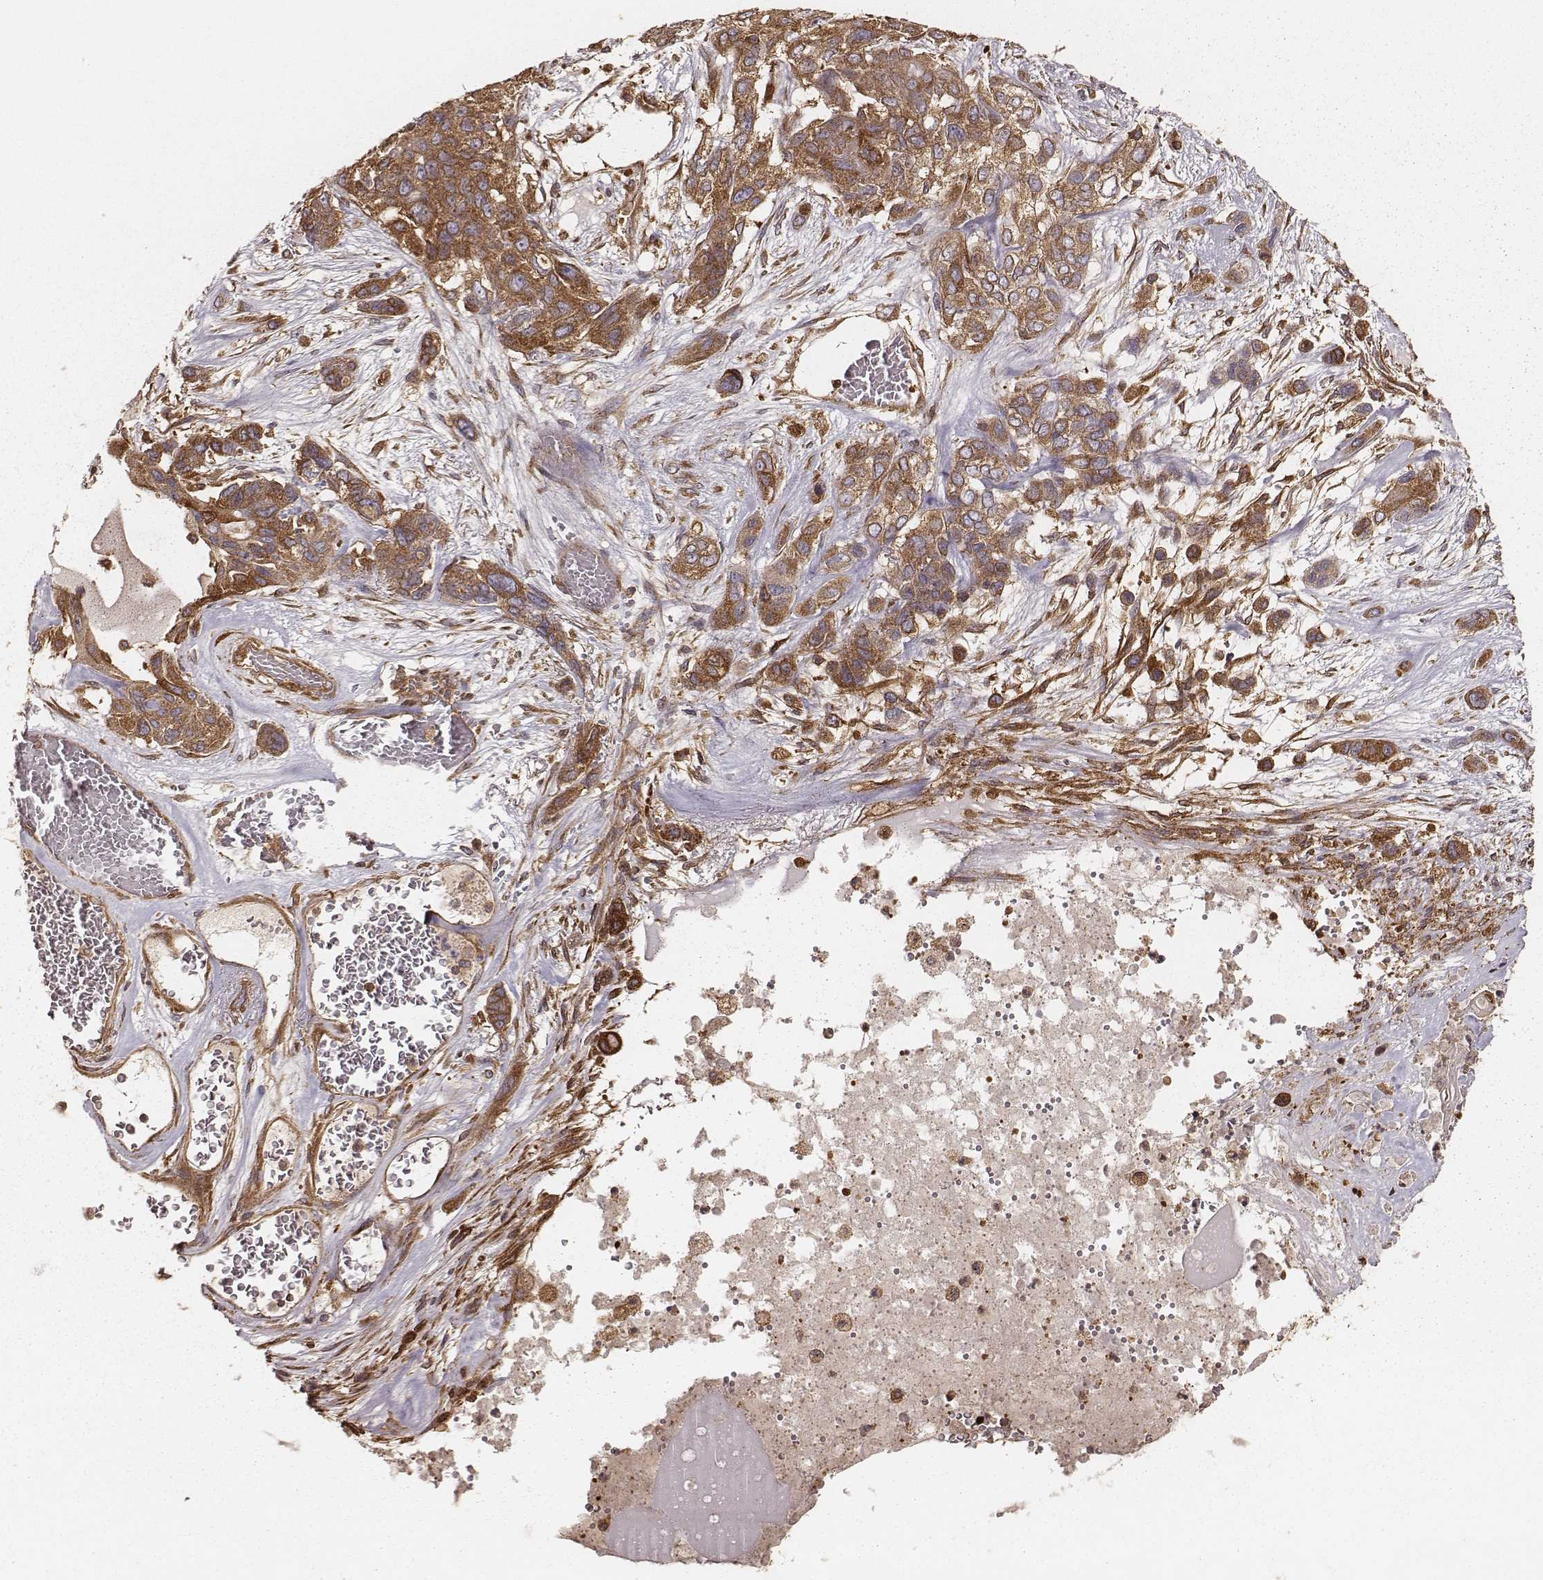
{"staining": {"intensity": "moderate", "quantity": ">75%", "location": "cytoplasmic/membranous"}, "tissue": "lung cancer", "cell_type": "Tumor cells", "image_type": "cancer", "snomed": [{"axis": "morphology", "description": "Squamous cell carcinoma, NOS"}, {"axis": "topography", "description": "Lung"}], "caption": "Immunohistochemical staining of human lung cancer reveals medium levels of moderate cytoplasmic/membranous protein staining in about >75% of tumor cells.", "gene": "CARS1", "patient": {"sex": "female", "age": 70}}